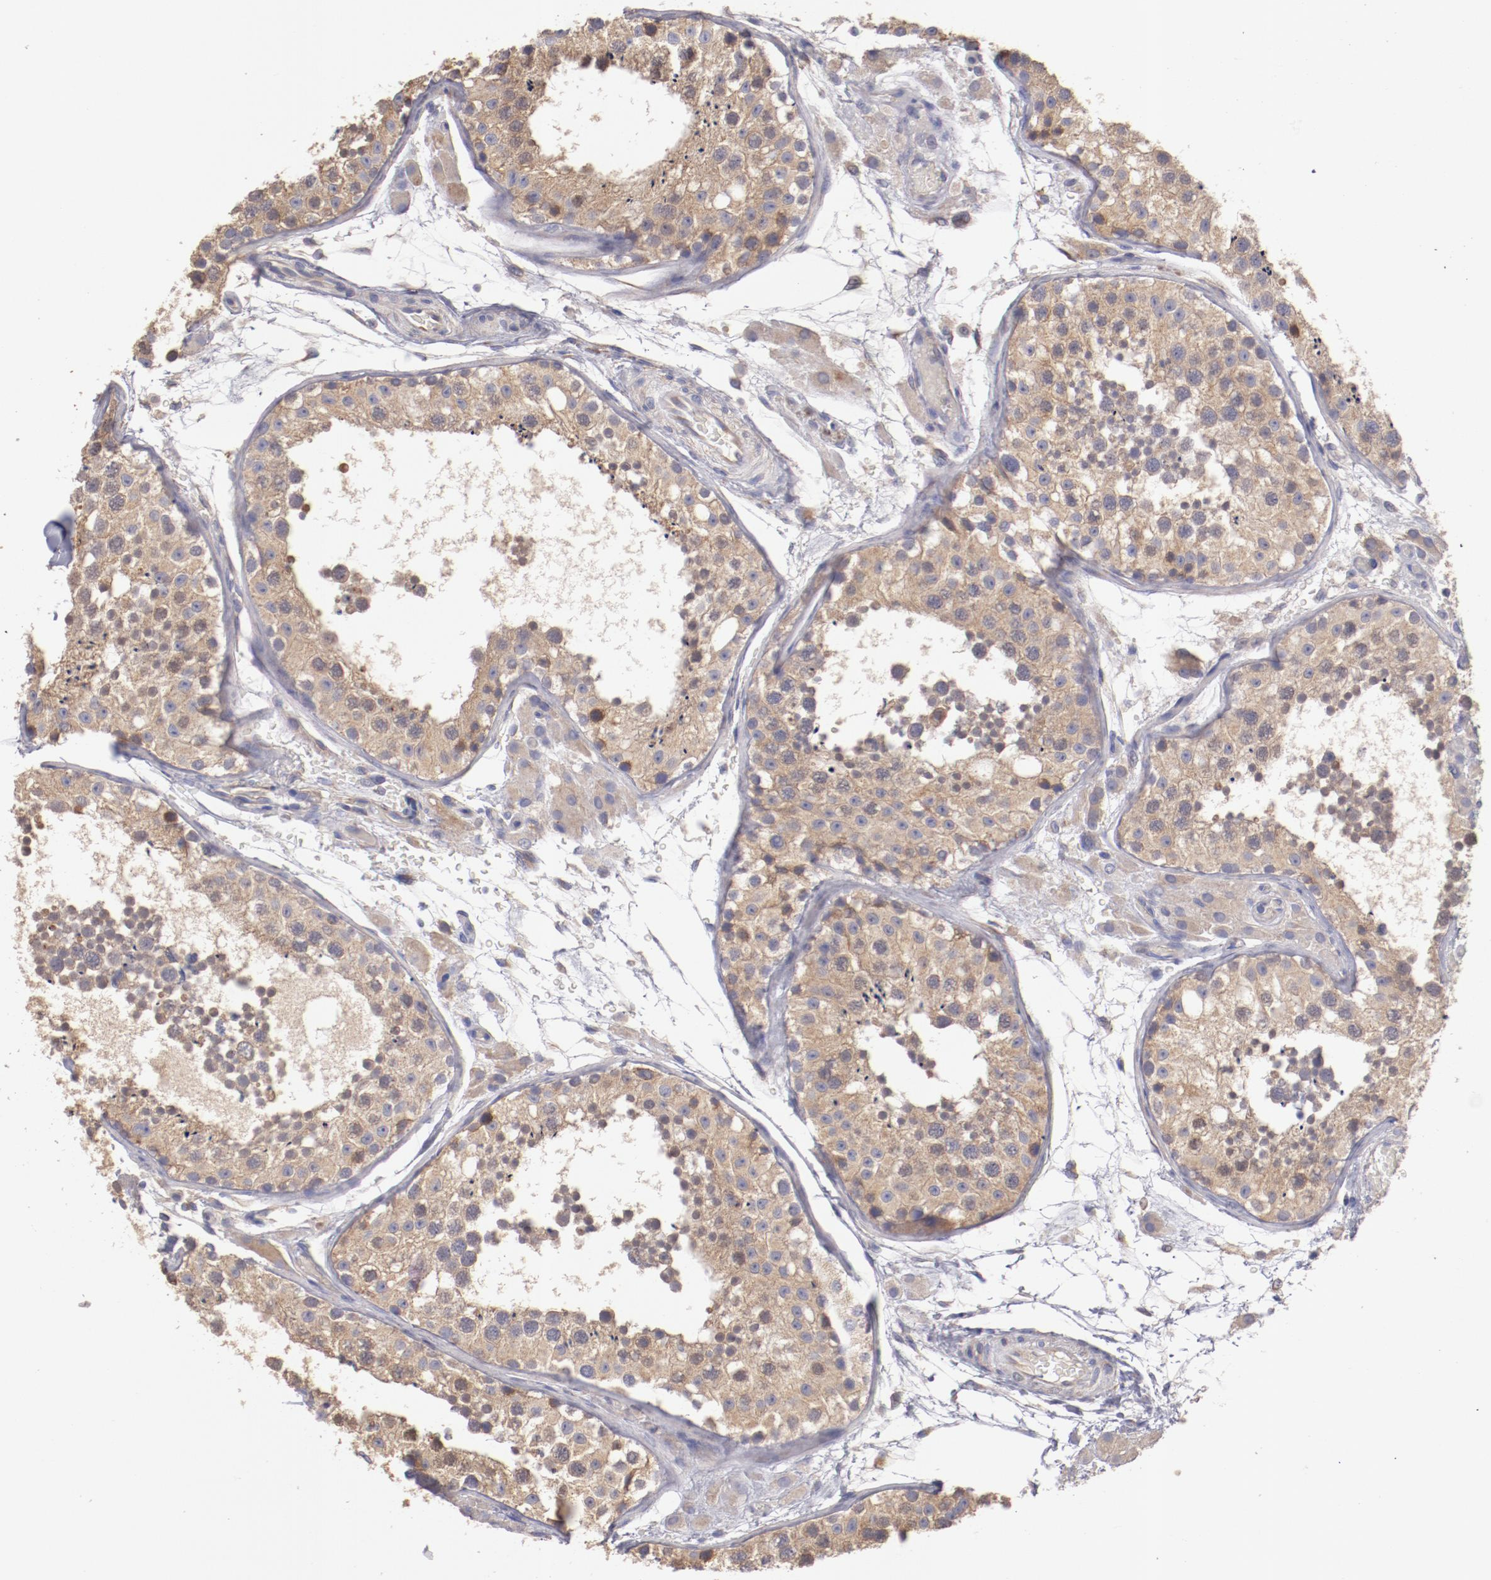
{"staining": {"intensity": "weak", "quantity": ">75%", "location": "cytoplasmic/membranous"}, "tissue": "testis", "cell_type": "Cells in seminiferous ducts", "image_type": "normal", "snomed": [{"axis": "morphology", "description": "Normal tissue, NOS"}, {"axis": "topography", "description": "Testis"}], "caption": "IHC photomicrograph of unremarkable testis stained for a protein (brown), which displays low levels of weak cytoplasmic/membranous staining in approximately >75% of cells in seminiferous ducts.", "gene": "ENTPD5", "patient": {"sex": "male", "age": 26}}